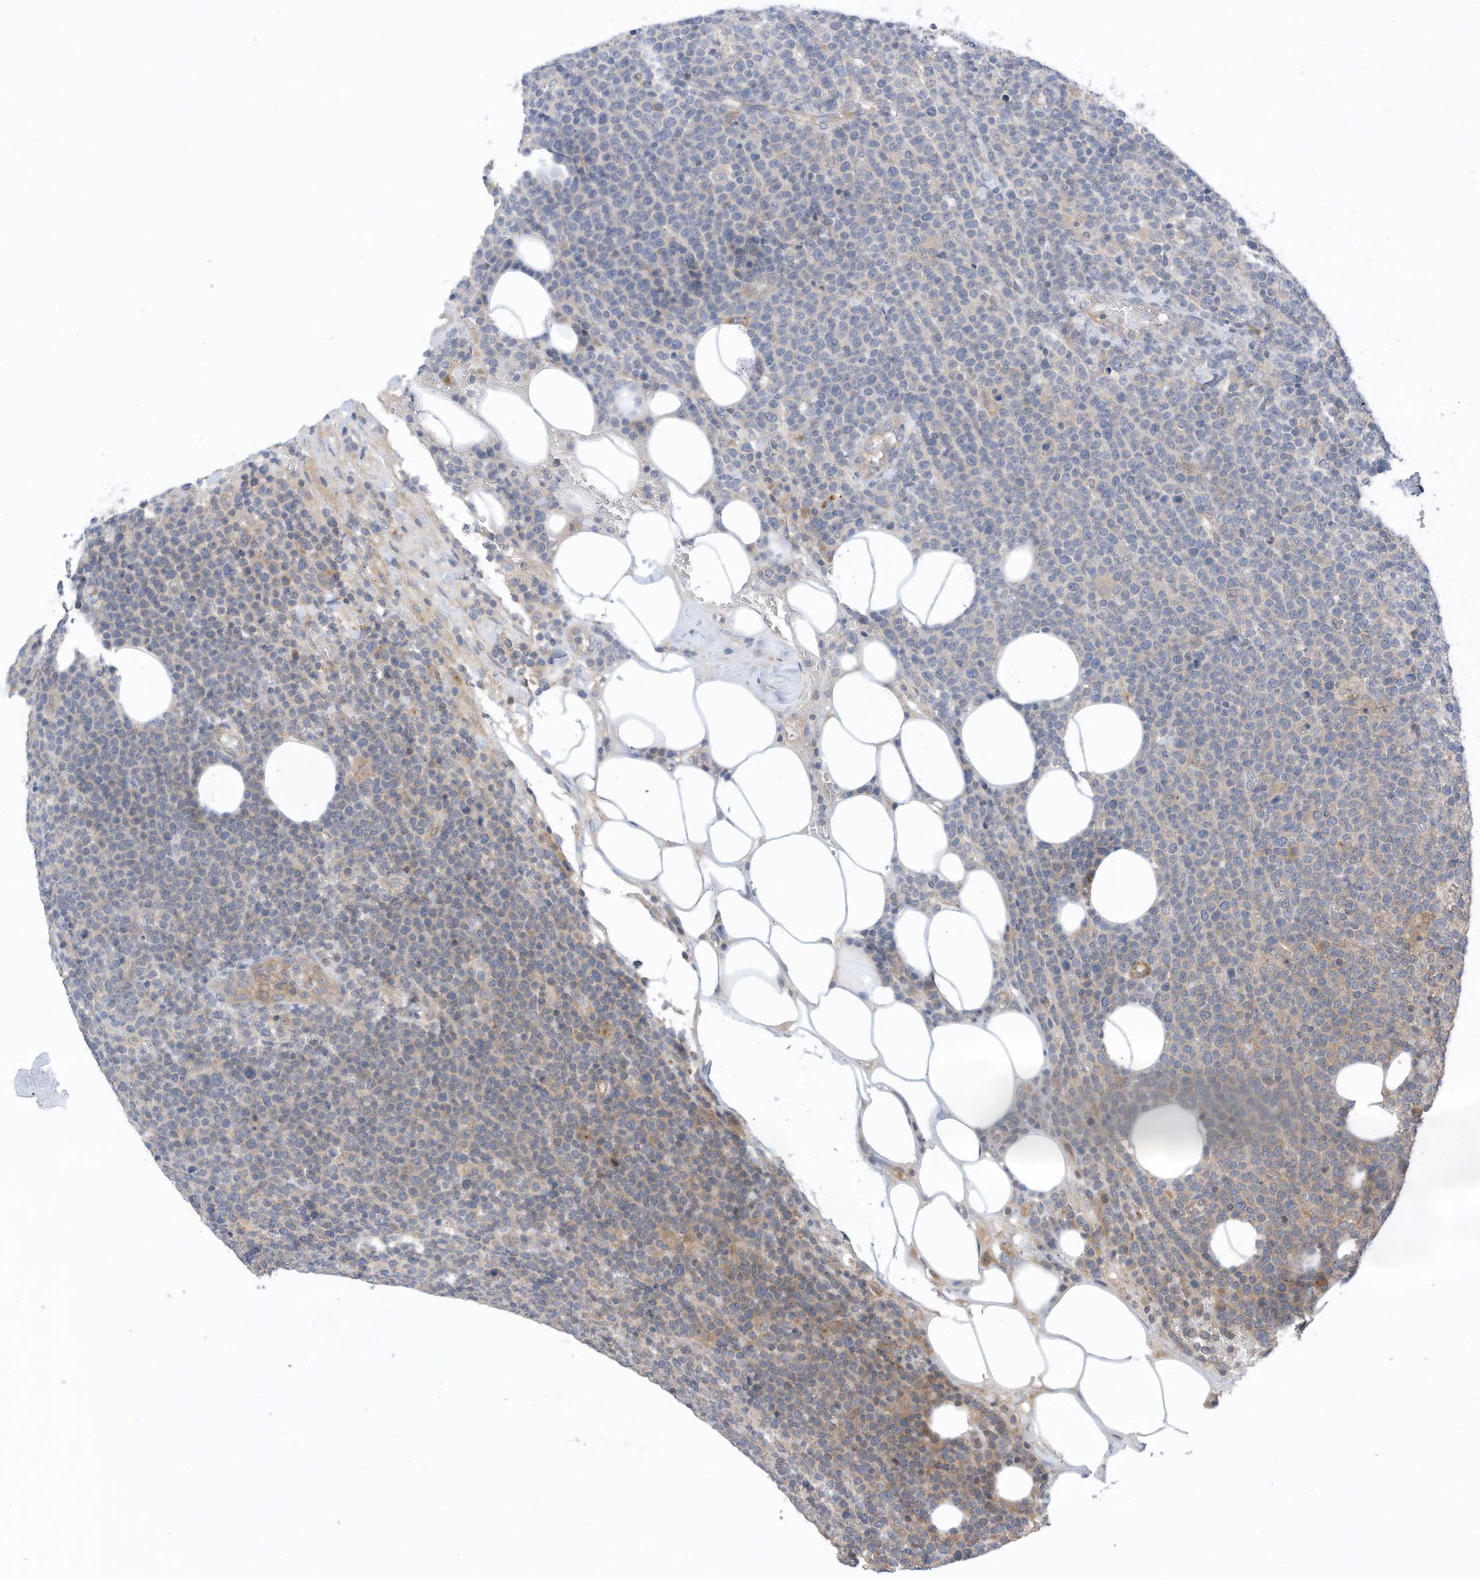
{"staining": {"intensity": "negative", "quantity": "none", "location": "none"}, "tissue": "lymphoma", "cell_type": "Tumor cells", "image_type": "cancer", "snomed": [{"axis": "morphology", "description": "Malignant lymphoma, non-Hodgkin's type, High grade"}, {"axis": "topography", "description": "Lymph node"}], "caption": "Immunohistochemistry micrograph of neoplastic tissue: malignant lymphoma, non-Hodgkin's type (high-grade) stained with DAB reveals no significant protein staining in tumor cells.", "gene": "REC8", "patient": {"sex": "male", "age": 61}}